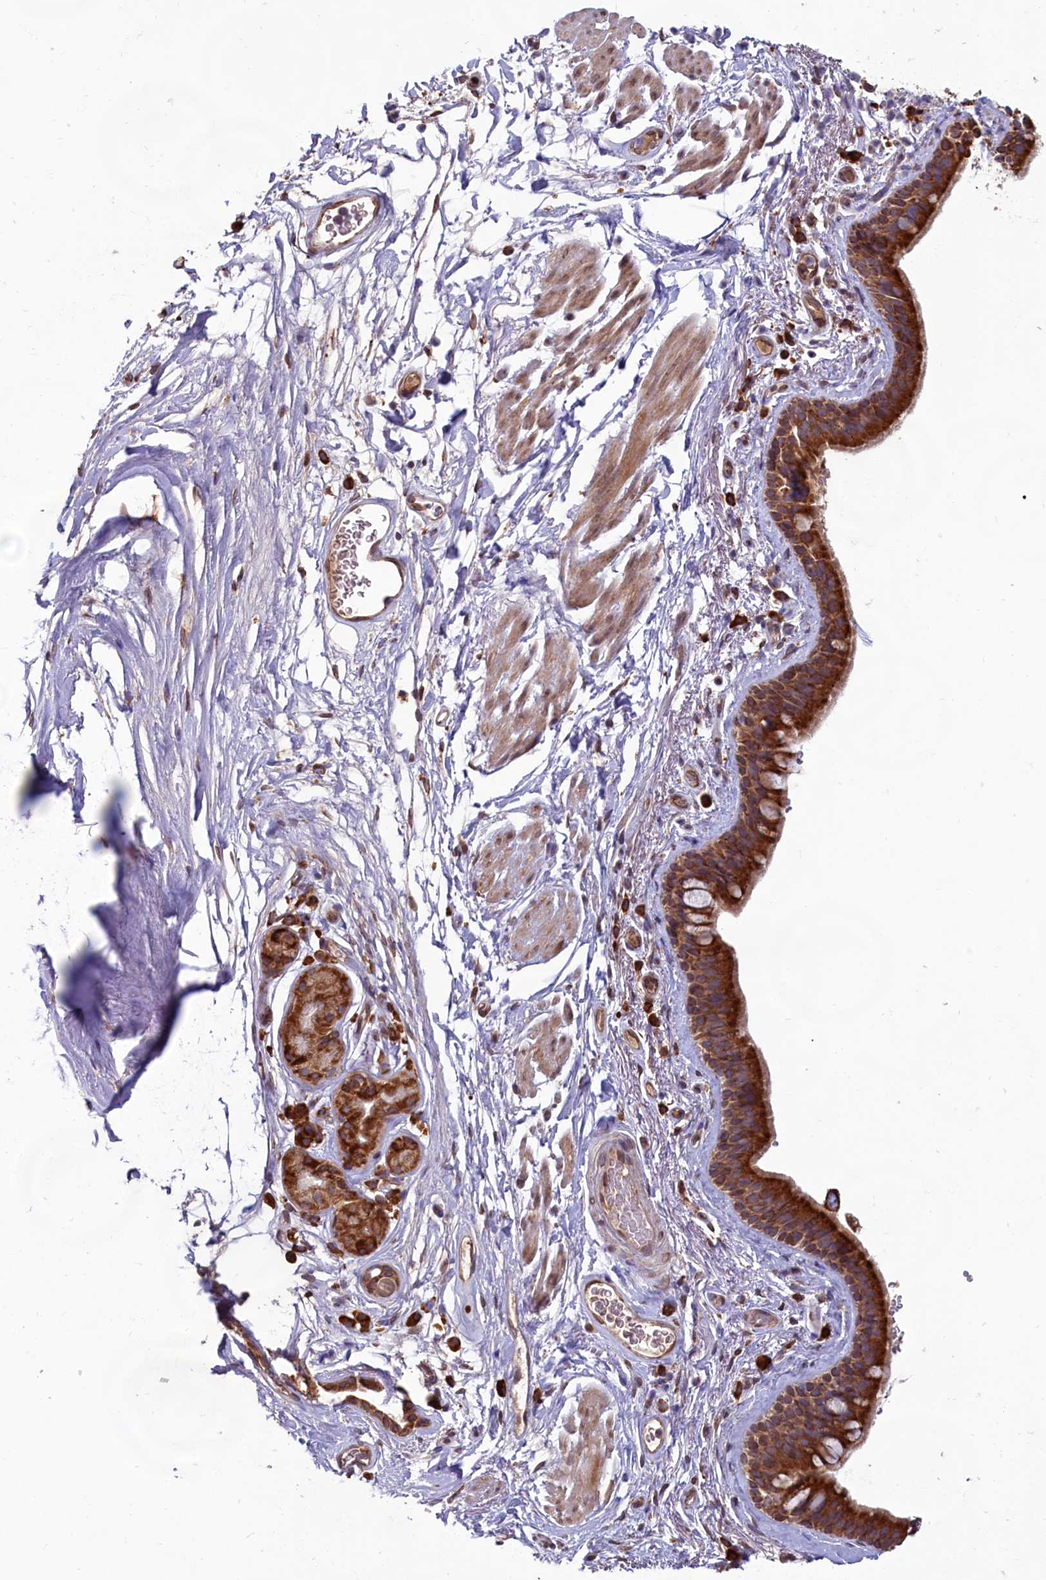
{"staining": {"intensity": "strong", "quantity": ">75%", "location": "cytoplasmic/membranous"}, "tissue": "bronchus", "cell_type": "Respiratory epithelial cells", "image_type": "normal", "snomed": [{"axis": "morphology", "description": "Normal tissue, NOS"}, {"axis": "topography", "description": "Cartilage tissue"}], "caption": "This image shows IHC staining of unremarkable bronchus, with high strong cytoplasmic/membranous positivity in approximately >75% of respiratory epithelial cells.", "gene": "TBC1D19", "patient": {"sex": "male", "age": 63}}